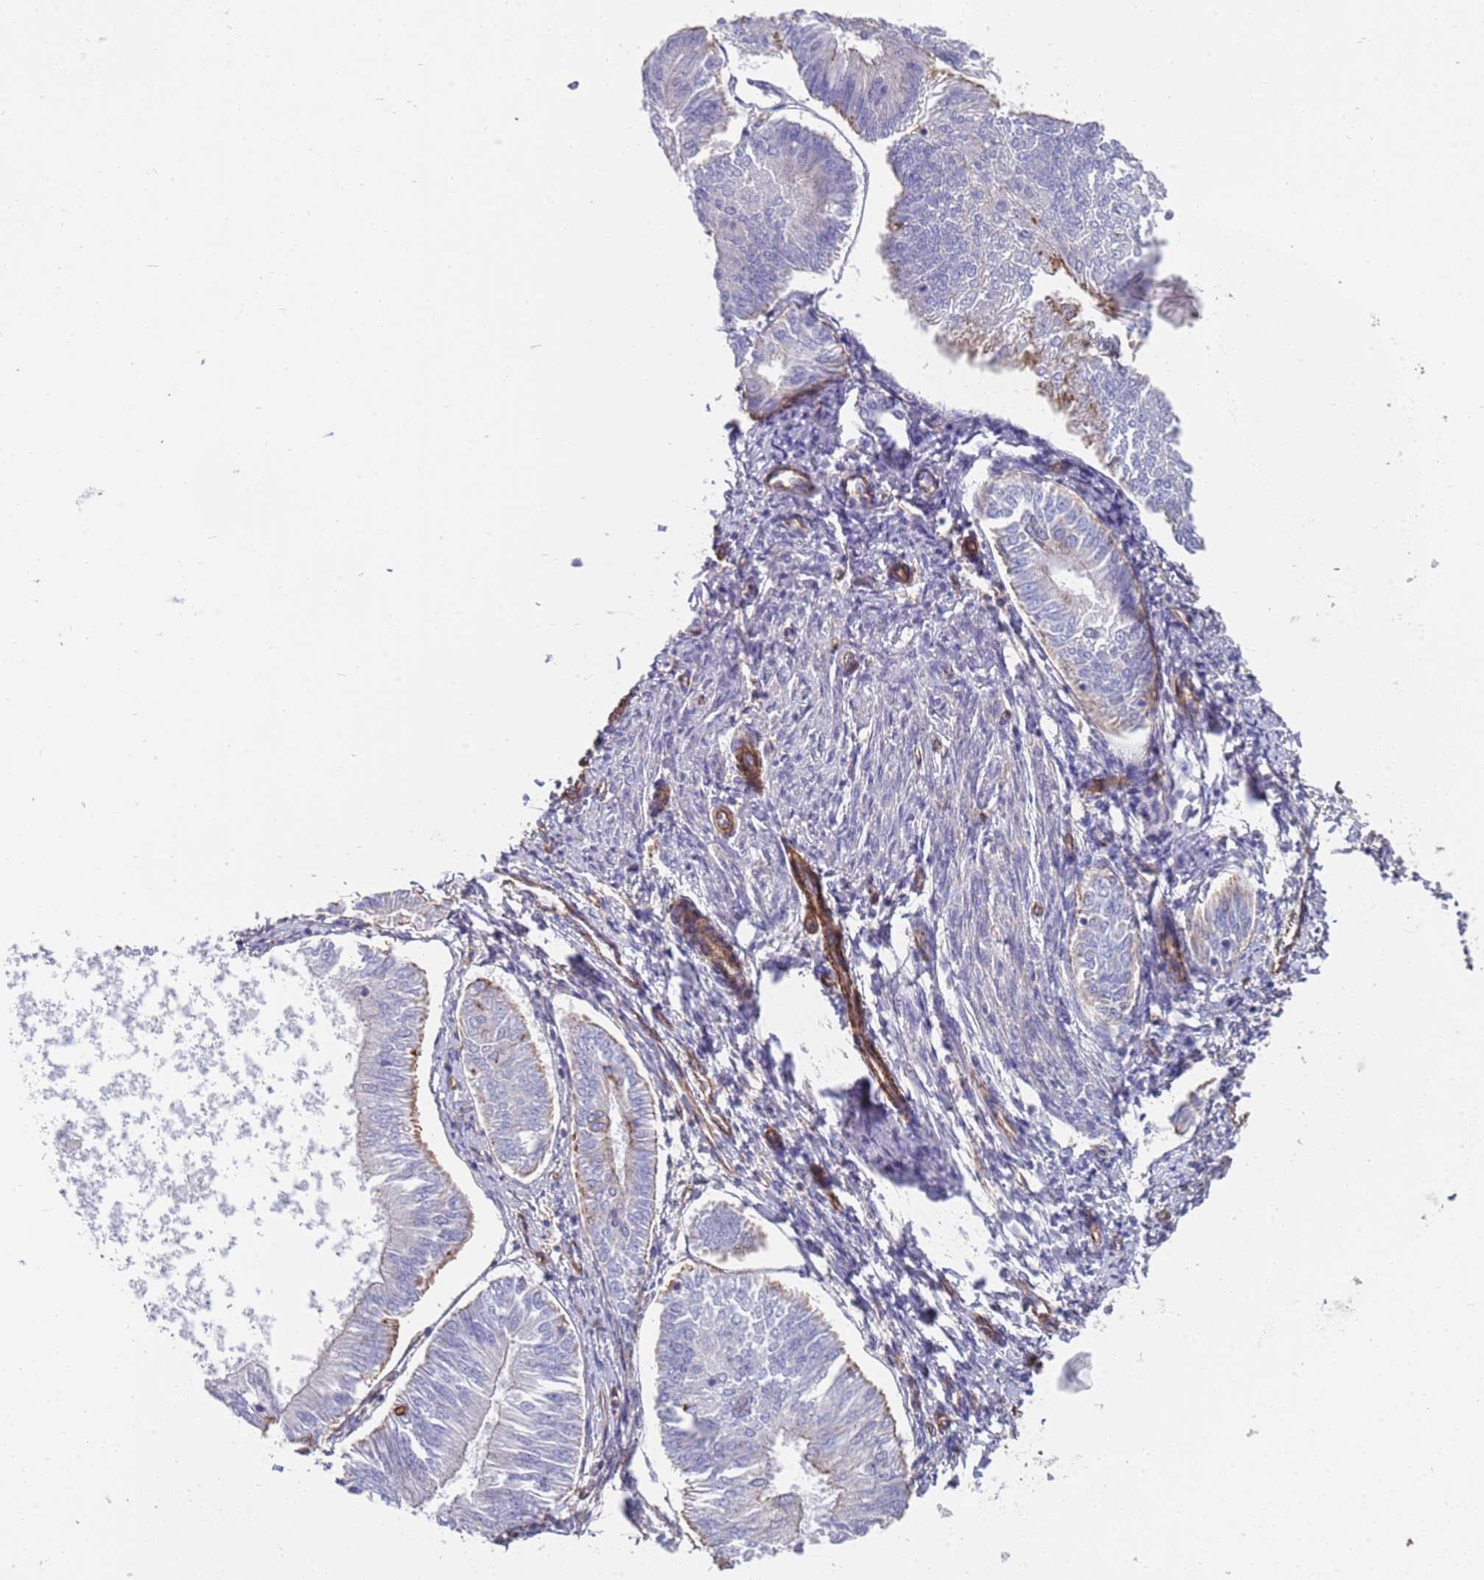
{"staining": {"intensity": "moderate", "quantity": "<25%", "location": "cytoplasmic/membranous"}, "tissue": "endometrial cancer", "cell_type": "Tumor cells", "image_type": "cancer", "snomed": [{"axis": "morphology", "description": "Adenocarcinoma, NOS"}, {"axis": "topography", "description": "Endometrium"}], "caption": "This is a micrograph of immunohistochemistry (IHC) staining of adenocarcinoma (endometrial), which shows moderate staining in the cytoplasmic/membranous of tumor cells.", "gene": "JAKMIP2", "patient": {"sex": "female", "age": 58}}